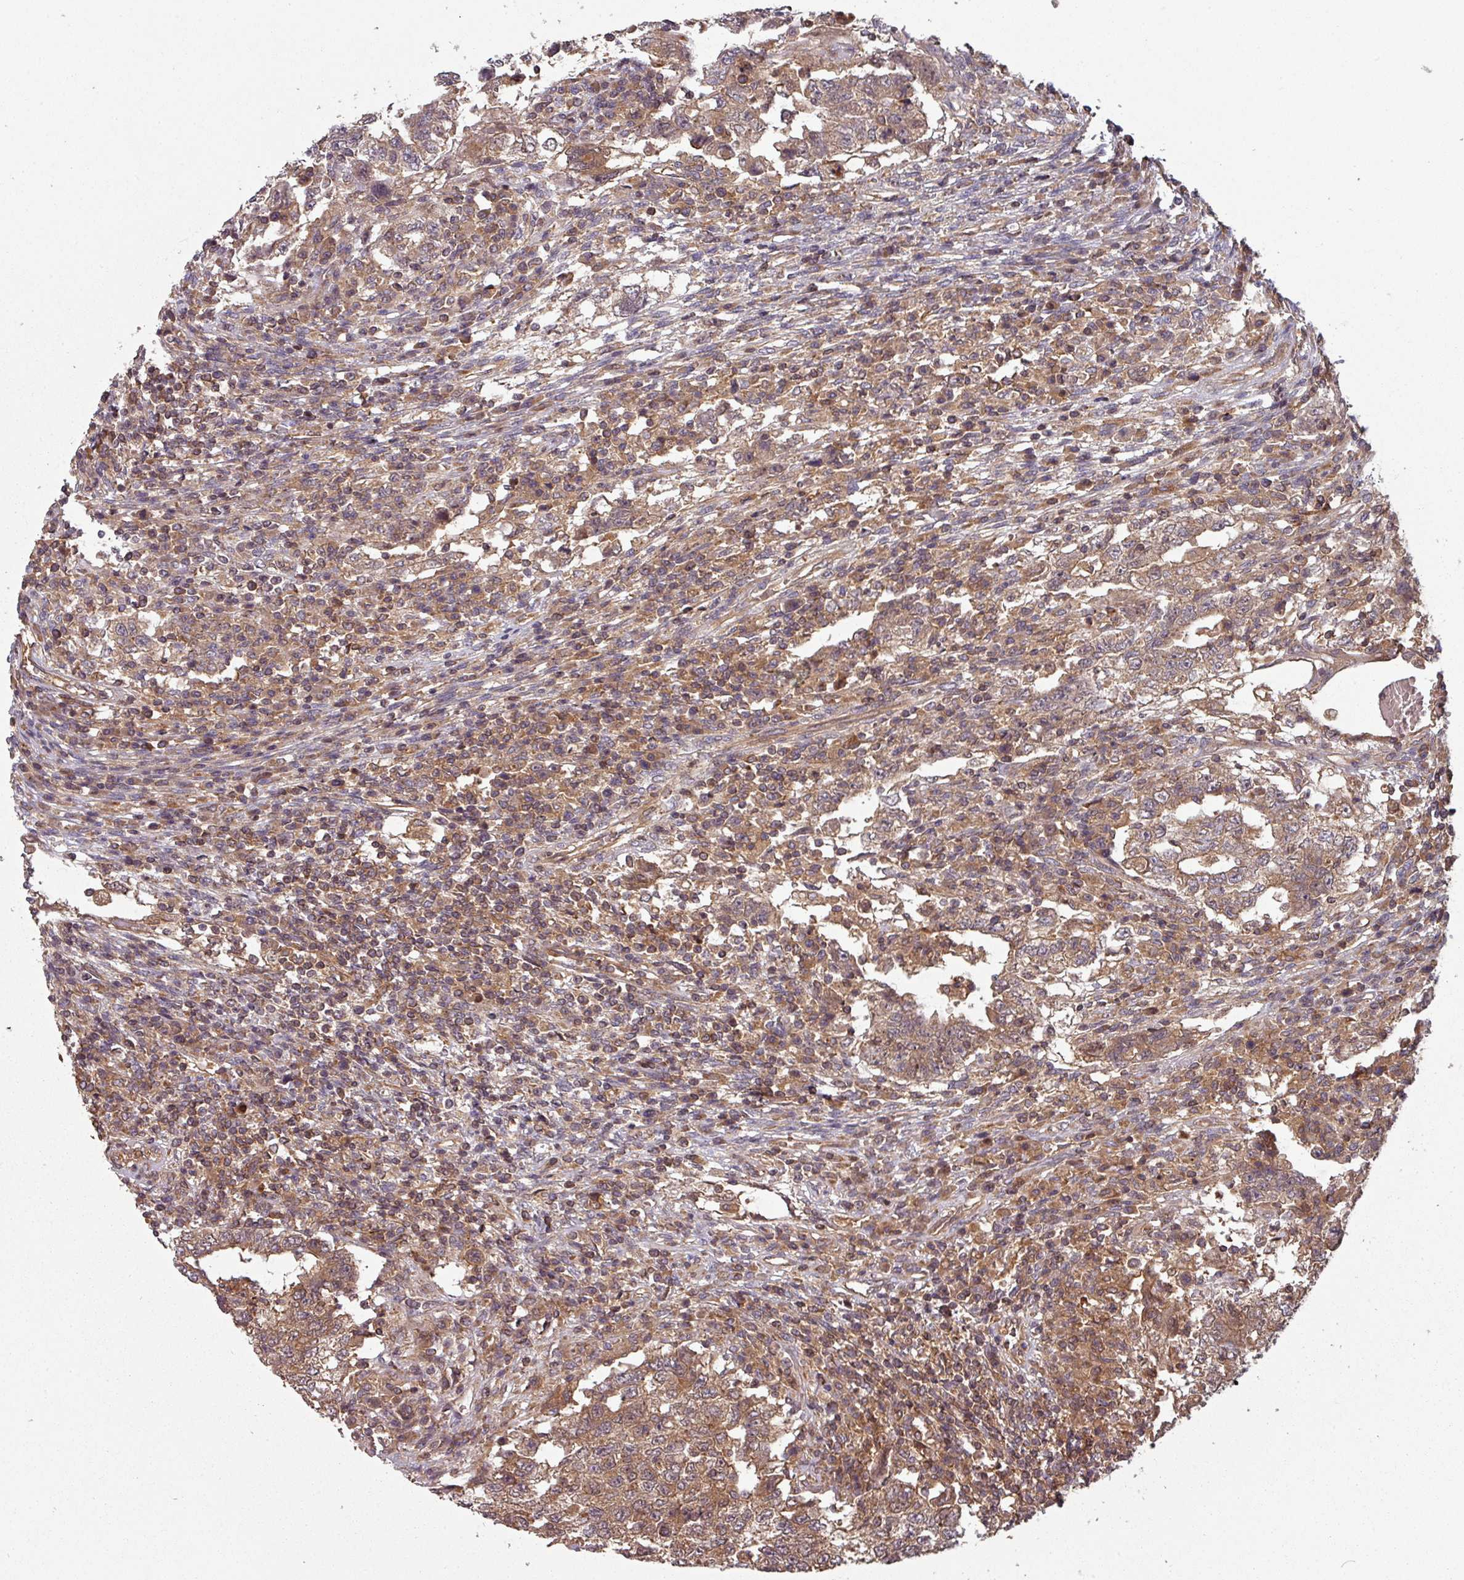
{"staining": {"intensity": "weak", "quantity": ">75%", "location": "cytoplasmic/membranous"}, "tissue": "testis cancer", "cell_type": "Tumor cells", "image_type": "cancer", "snomed": [{"axis": "morphology", "description": "Carcinoma, Embryonal, NOS"}, {"axis": "topography", "description": "Testis"}], "caption": "Embryonal carcinoma (testis) stained with immunohistochemistry reveals weak cytoplasmic/membranous expression in approximately >75% of tumor cells.", "gene": "GSKIP", "patient": {"sex": "male", "age": 26}}